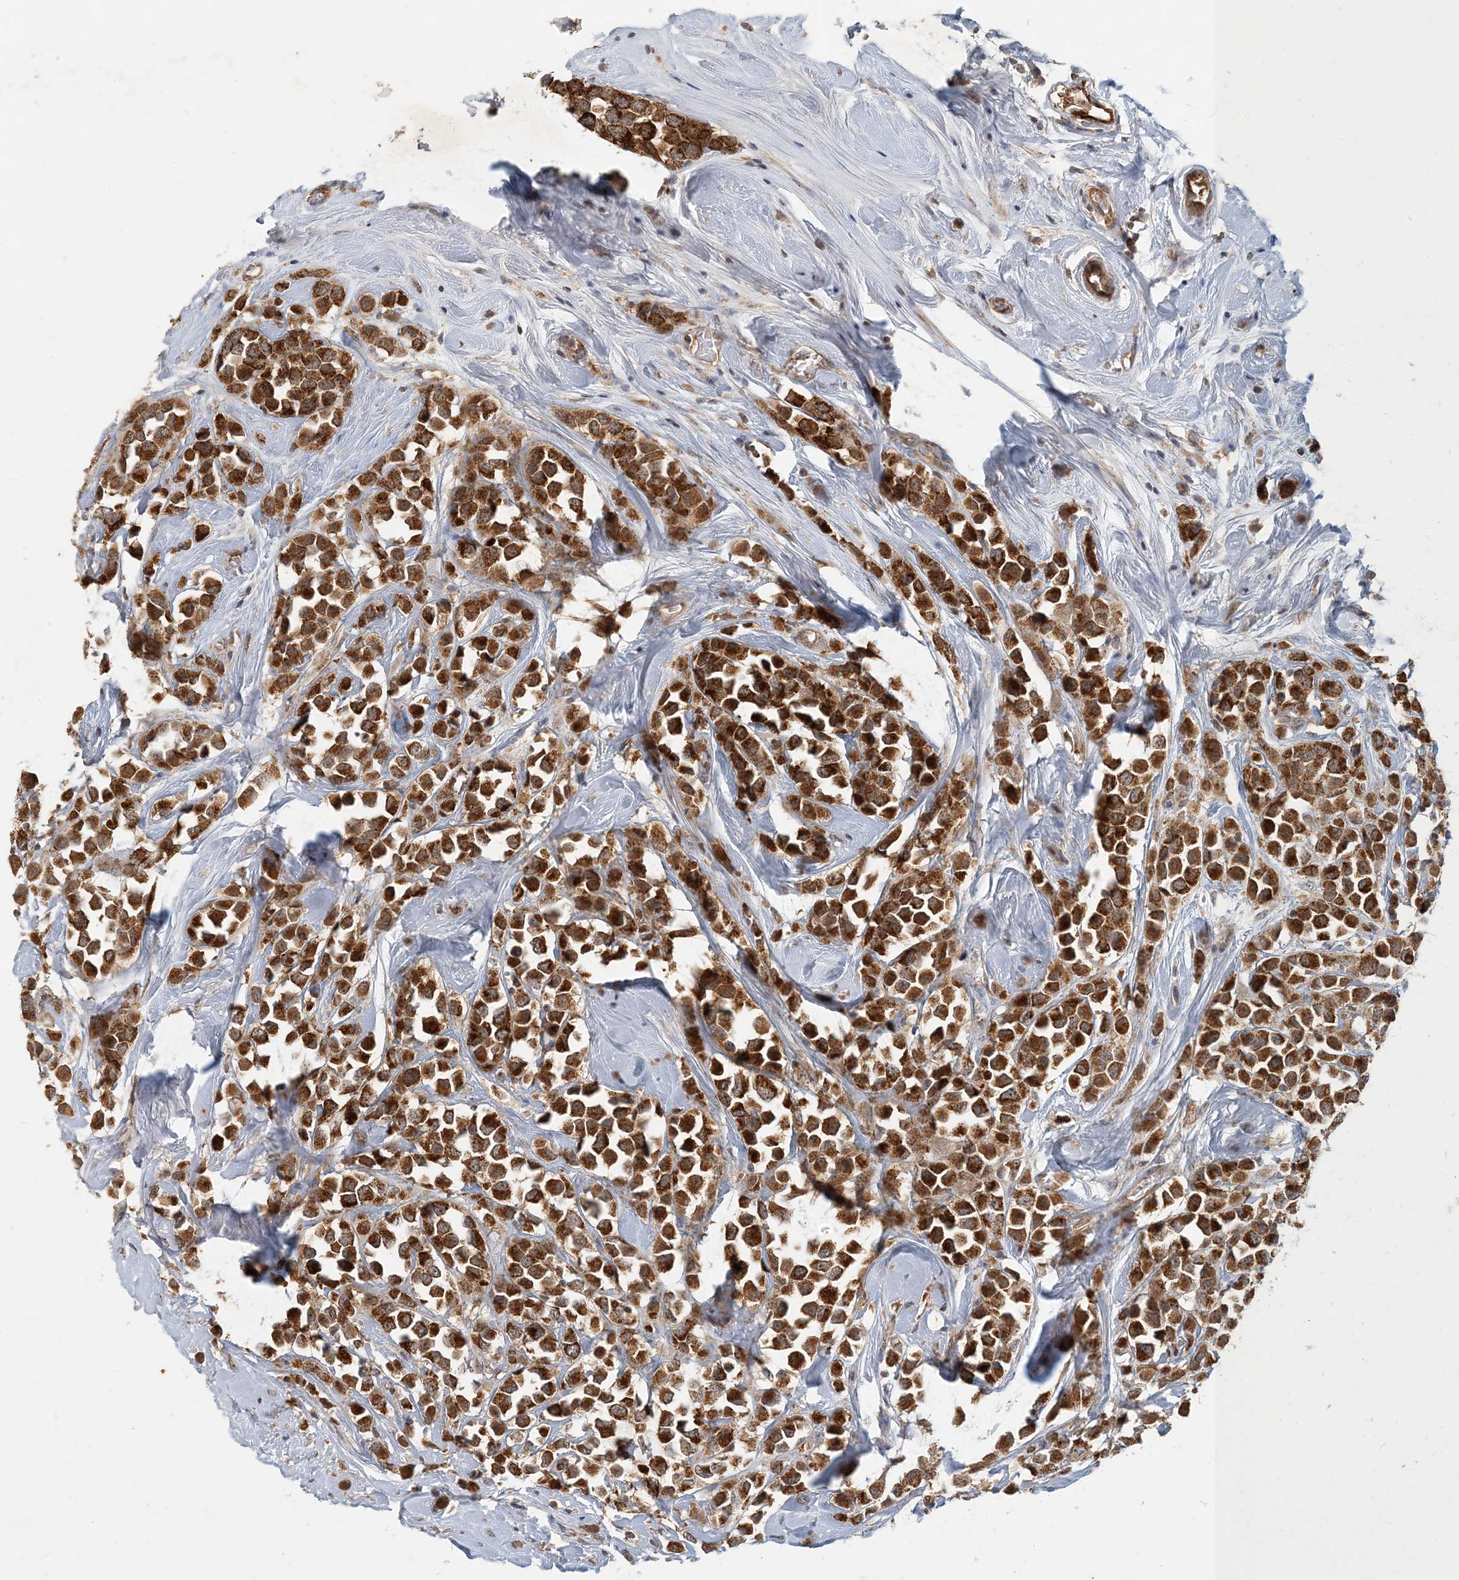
{"staining": {"intensity": "strong", "quantity": ">75%", "location": "cytoplasmic/membranous"}, "tissue": "breast cancer", "cell_type": "Tumor cells", "image_type": "cancer", "snomed": [{"axis": "morphology", "description": "Duct carcinoma"}, {"axis": "topography", "description": "Breast"}], "caption": "Brown immunohistochemical staining in breast cancer exhibits strong cytoplasmic/membranous staining in about >75% of tumor cells.", "gene": "ZBTB3", "patient": {"sex": "female", "age": 61}}